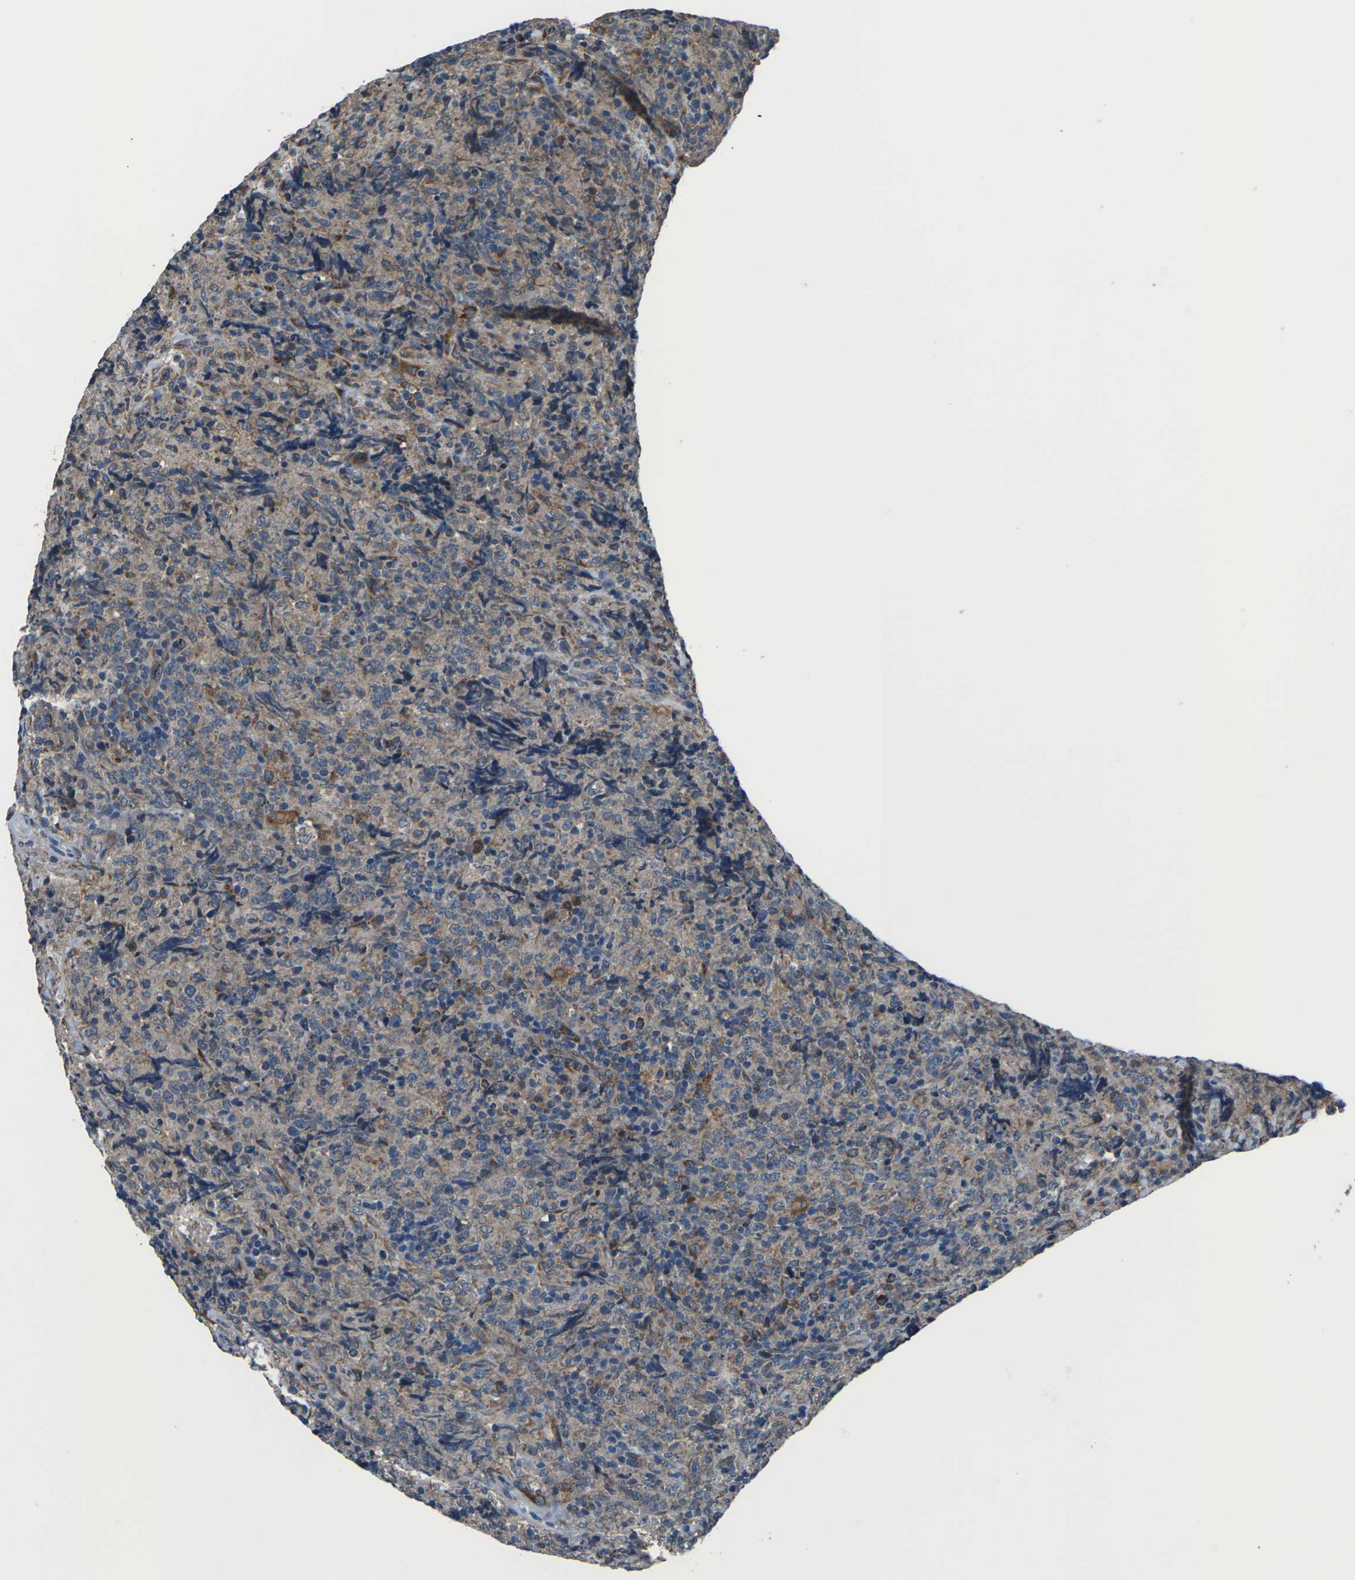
{"staining": {"intensity": "moderate", "quantity": ">75%", "location": "cytoplasmic/membranous"}, "tissue": "lymphoma", "cell_type": "Tumor cells", "image_type": "cancer", "snomed": [{"axis": "morphology", "description": "Malignant lymphoma, non-Hodgkin's type, High grade"}, {"axis": "topography", "description": "Tonsil"}], "caption": "Protein staining displays moderate cytoplasmic/membranous expression in about >75% of tumor cells in lymphoma. Nuclei are stained in blue.", "gene": "GABRP", "patient": {"sex": "female", "age": 36}}